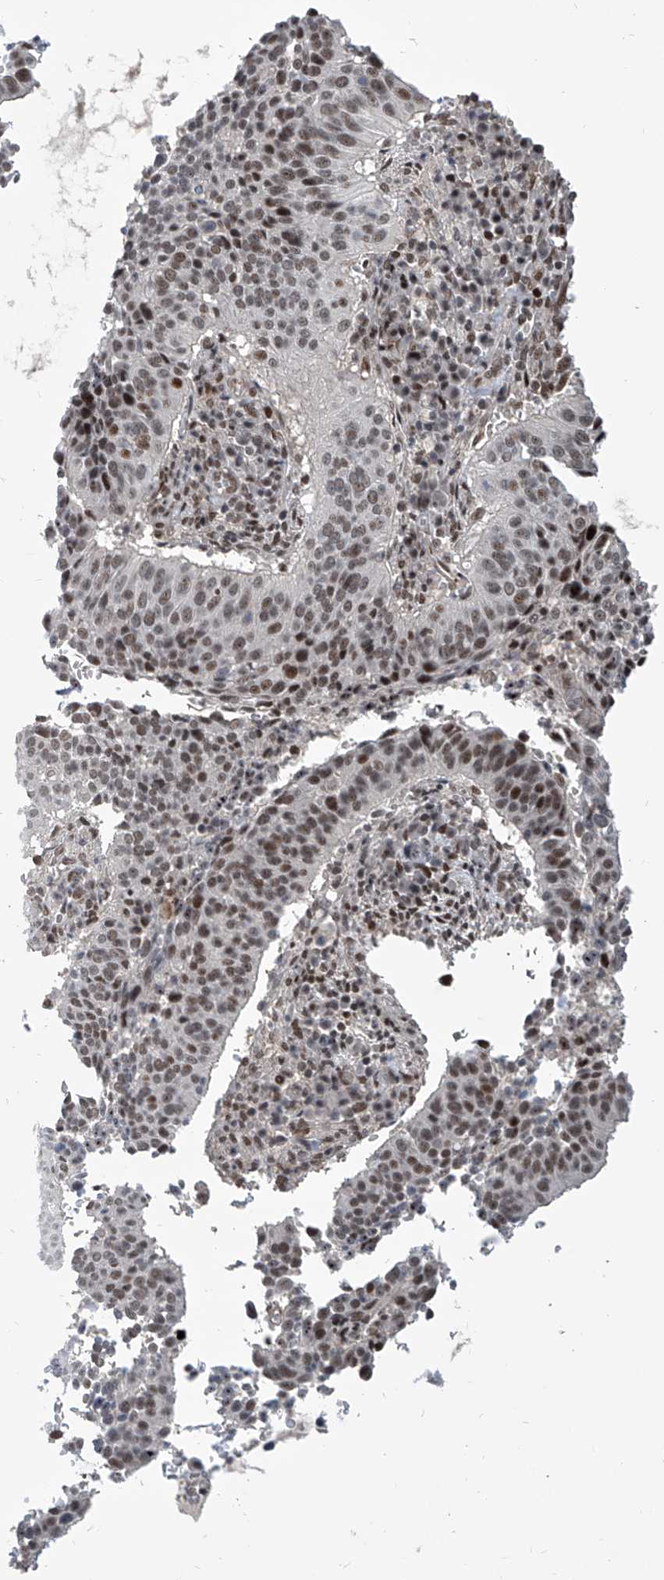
{"staining": {"intensity": "moderate", "quantity": "25%-75%", "location": "nuclear"}, "tissue": "cervical cancer", "cell_type": "Tumor cells", "image_type": "cancer", "snomed": [{"axis": "morphology", "description": "Normal tissue, NOS"}, {"axis": "morphology", "description": "Squamous cell carcinoma, NOS"}, {"axis": "topography", "description": "Cervix"}], "caption": "A medium amount of moderate nuclear expression is seen in approximately 25%-75% of tumor cells in cervical cancer tissue.", "gene": "IRF2", "patient": {"sex": "female", "age": 39}}